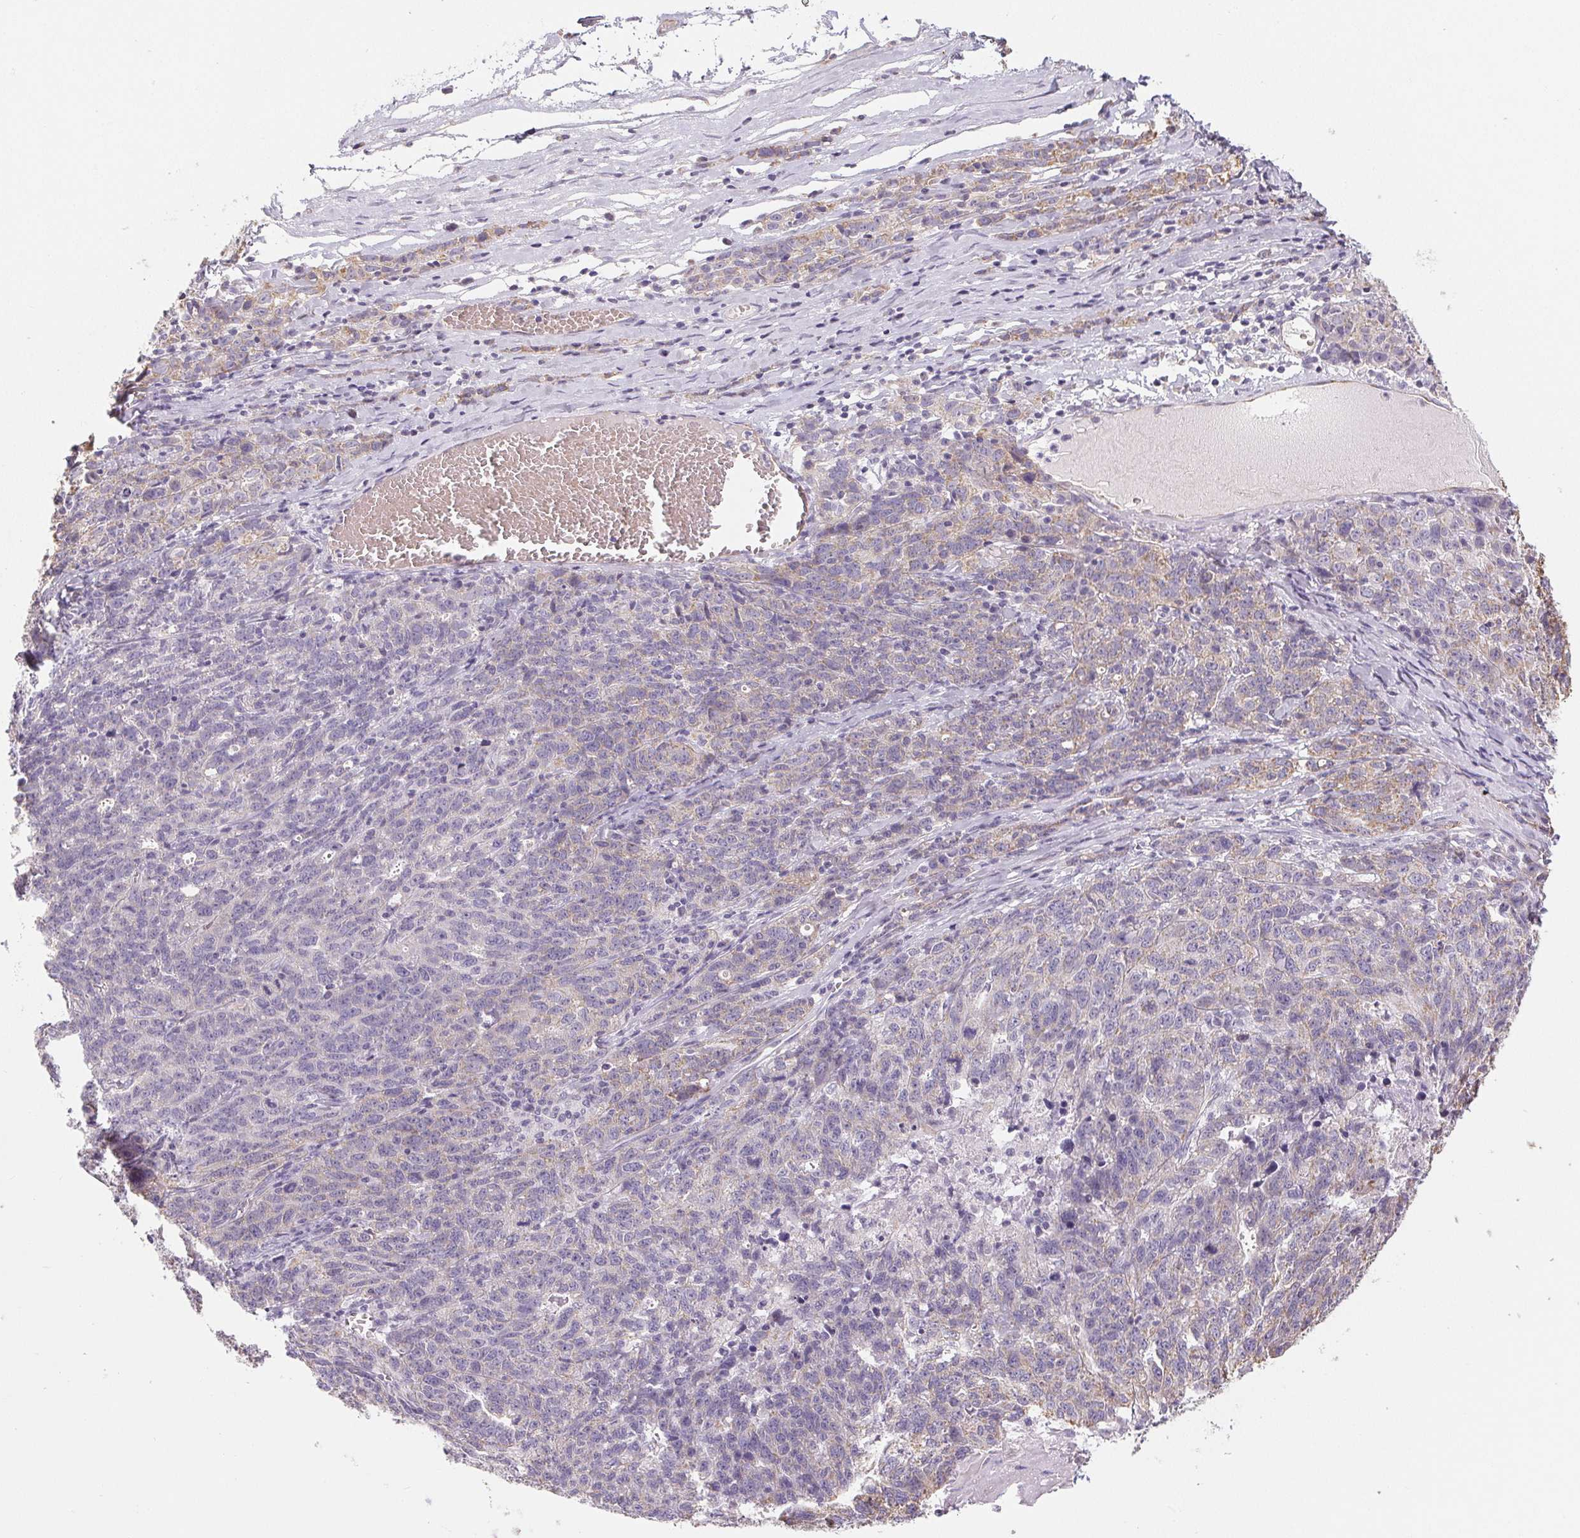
{"staining": {"intensity": "weak", "quantity": "<25%", "location": "cytoplasmic/membranous"}, "tissue": "ovarian cancer", "cell_type": "Tumor cells", "image_type": "cancer", "snomed": [{"axis": "morphology", "description": "Cystadenocarcinoma, serous, NOS"}, {"axis": "topography", "description": "Ovary"}], "caption": "Micrograph shows no protein positivity in tumor cells of ovarian serous cystadenocarcinoma tissue.", "gene": "SMYD1", "patient": {"sex": "female", "age": 71}}